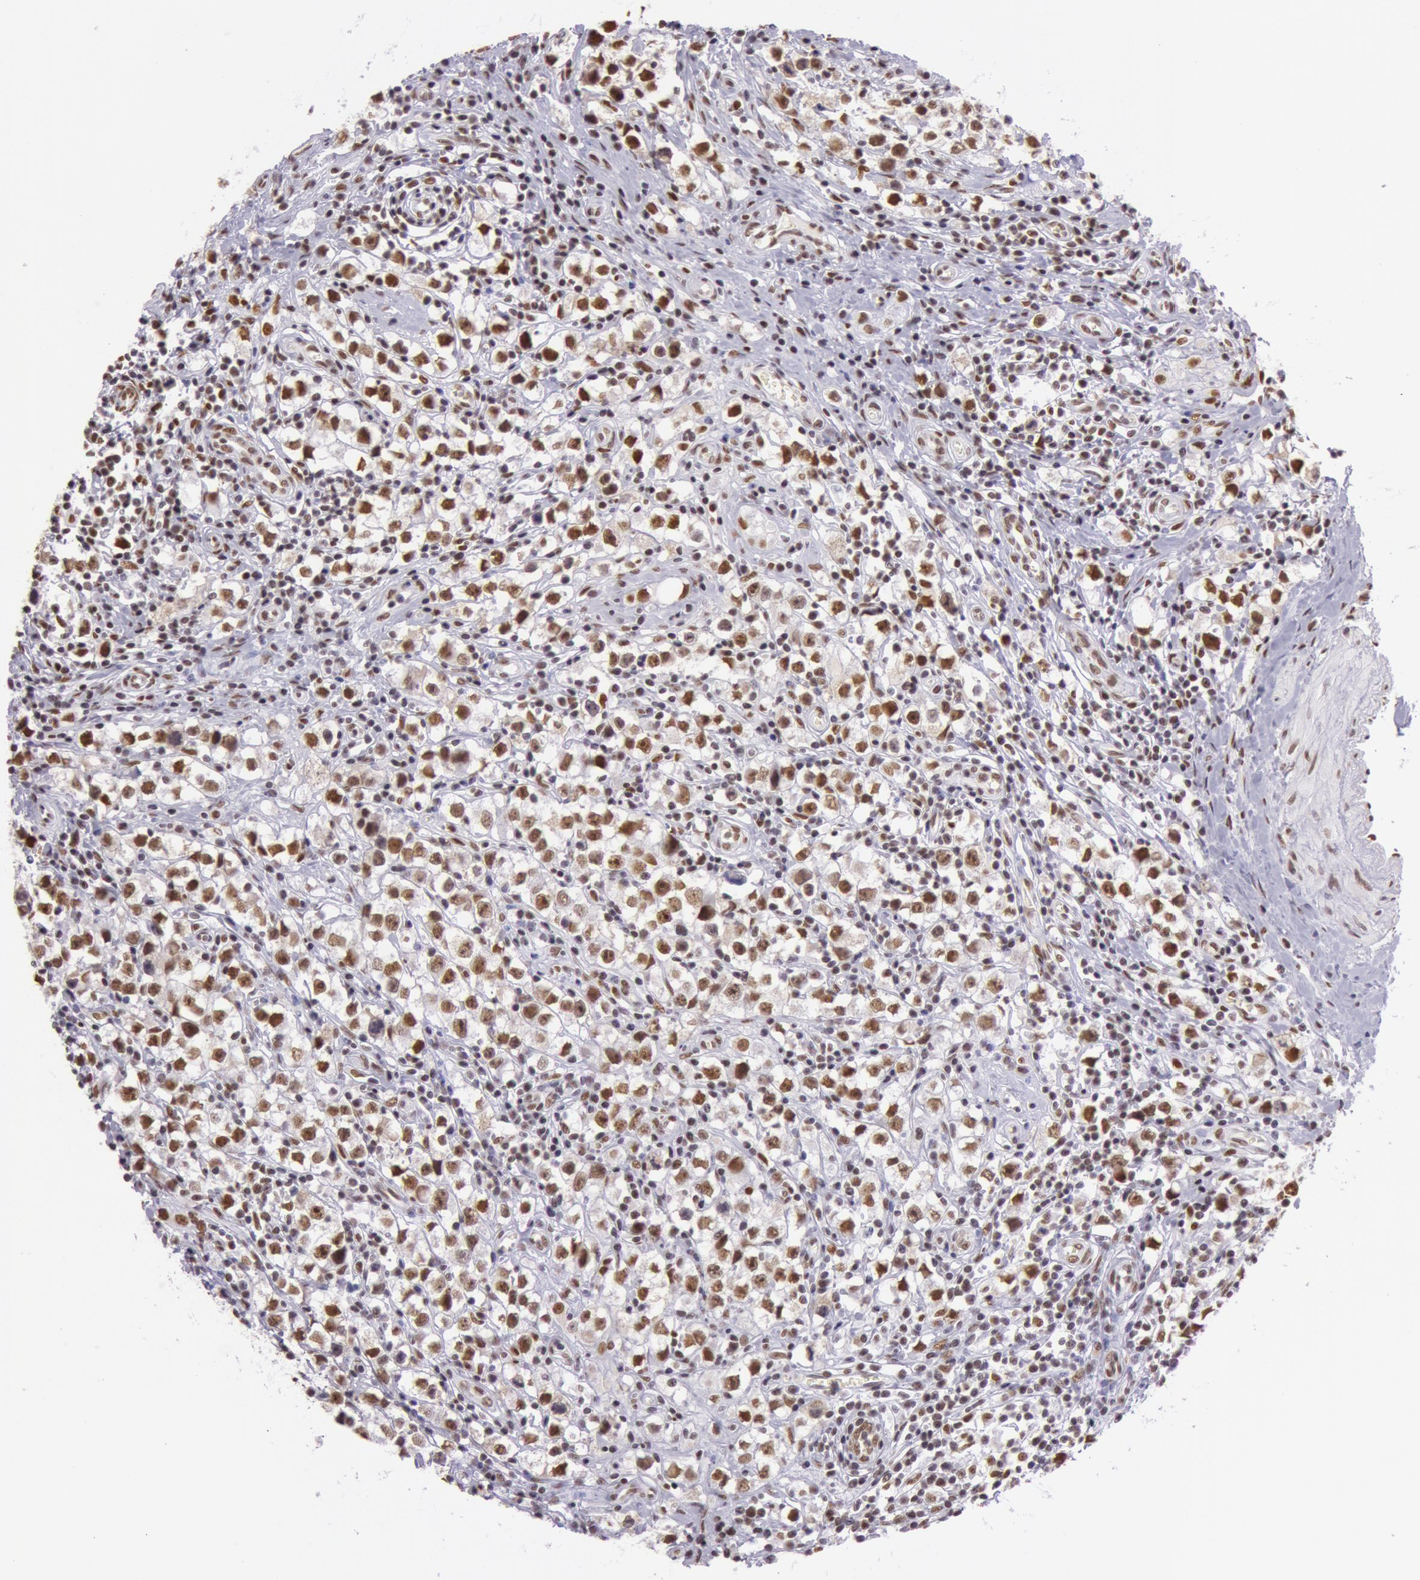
{"staining": {"intensity": "strong", "quantity": ">75%", "location": "nuclear"}, "tissue": "testis cancer", "cell_type": "Tumor cells", "image_type": "cancer", "snomed": [{"axis": "morphology", "description": "Seminoma, NOS"}, {"axis": "topography", "description": "Testis"}], "caption": "Strong nuclear positivity for a protein is present in approximately >75% of tumor cells of testis seminoma using IHC.", "gene": "NBN", "patient": {"sex": "male", "age": 35}}